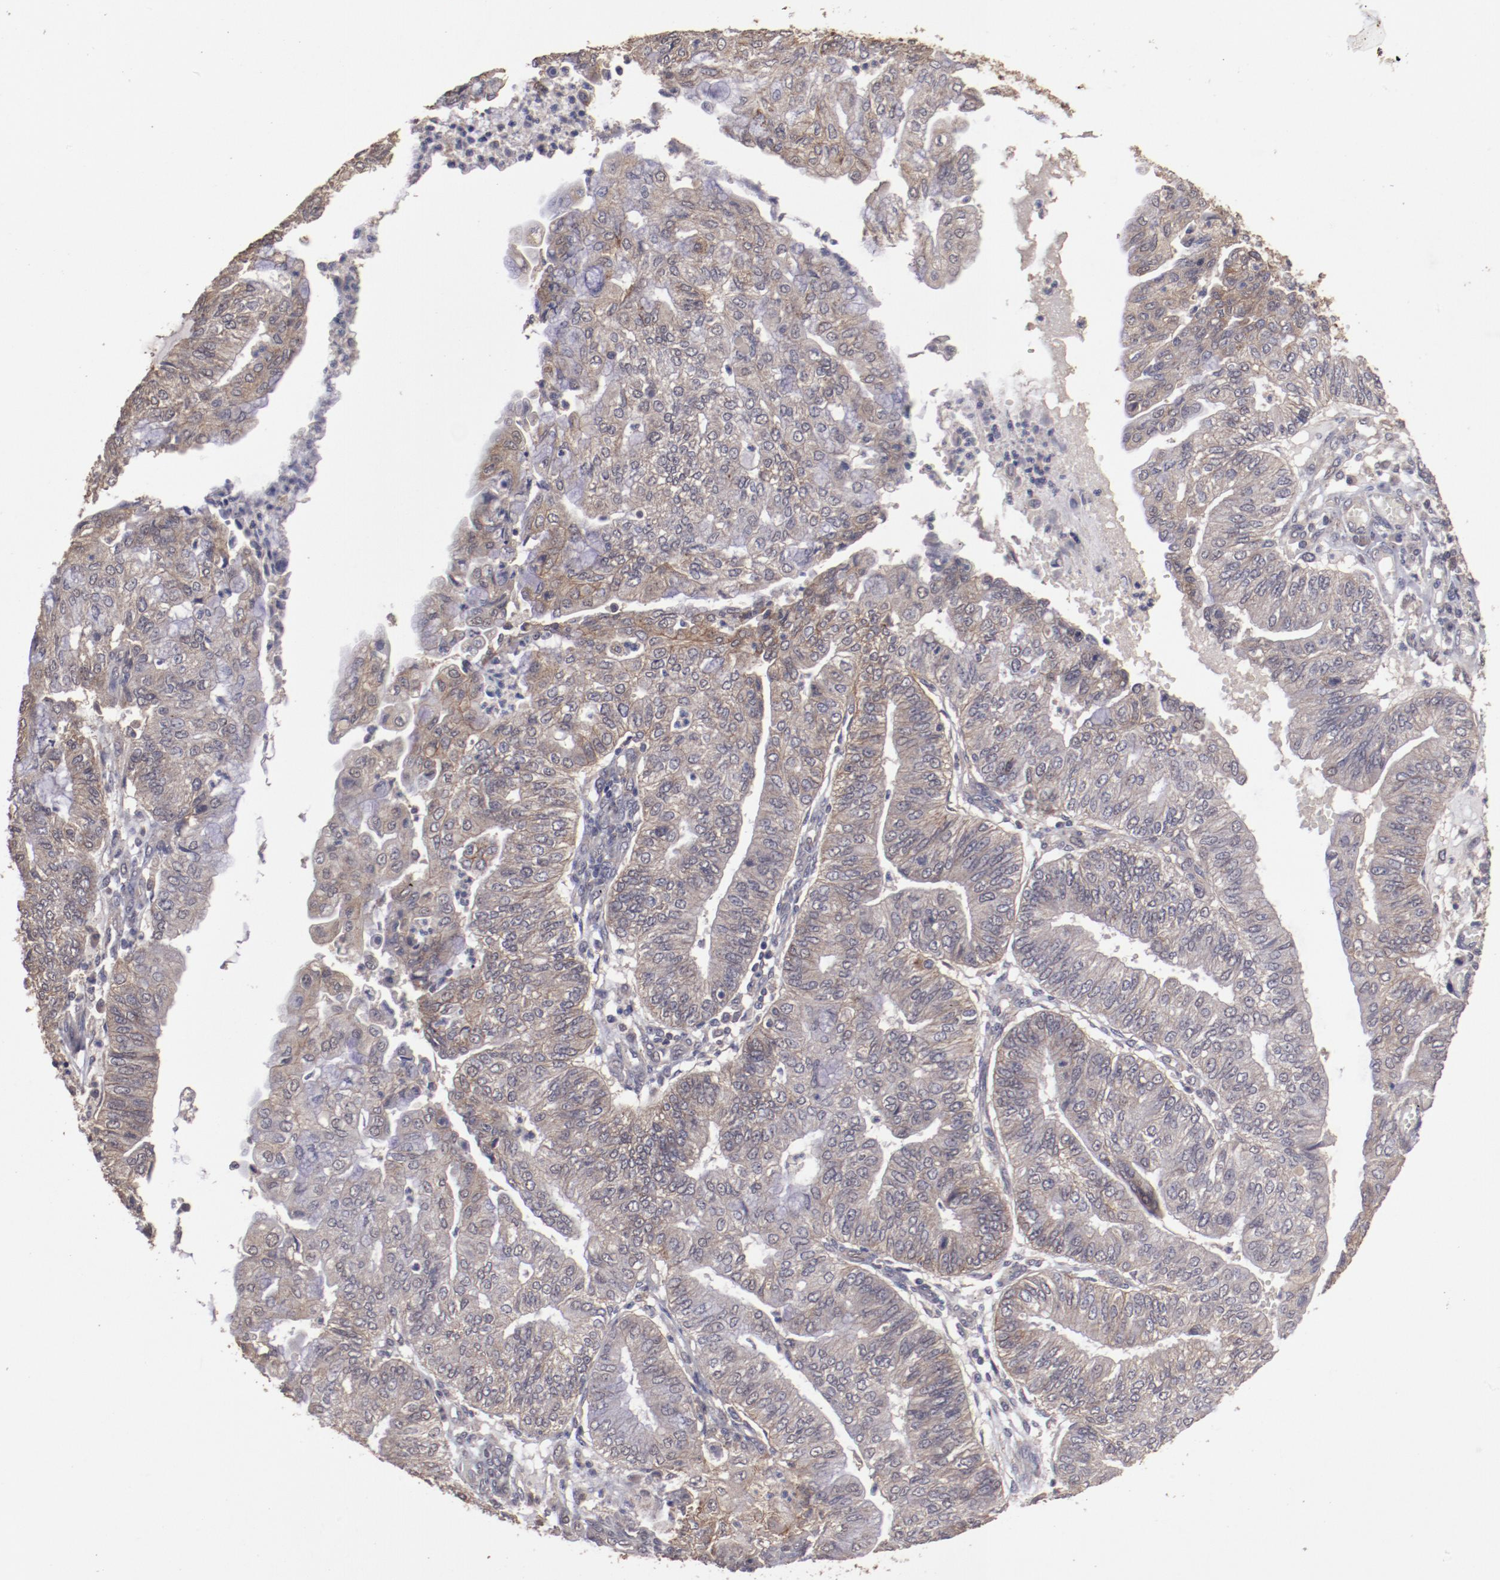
{"staining": {"intensity": "weak", "quantity": "25%-75%", "location": "cytoplasmic/membranous"}, "tissue": "endometrial cancer", "cell_type": "Tumor cells", "image_type": "cancer", "snomed": [{"axis": "morphology", "description": "Adenocarcinoma, NOS"}, {"axis": "topography", "description": "Endometrium"}], "caption": "Endometrial adenocarcinoma stained with a brown dye shows weak cytoplasmic/membranous positive positivity in approximately 25%-75% of tumor cells.", "gene": "FAT1", "patient": {"sex": "female", "age": 59}}